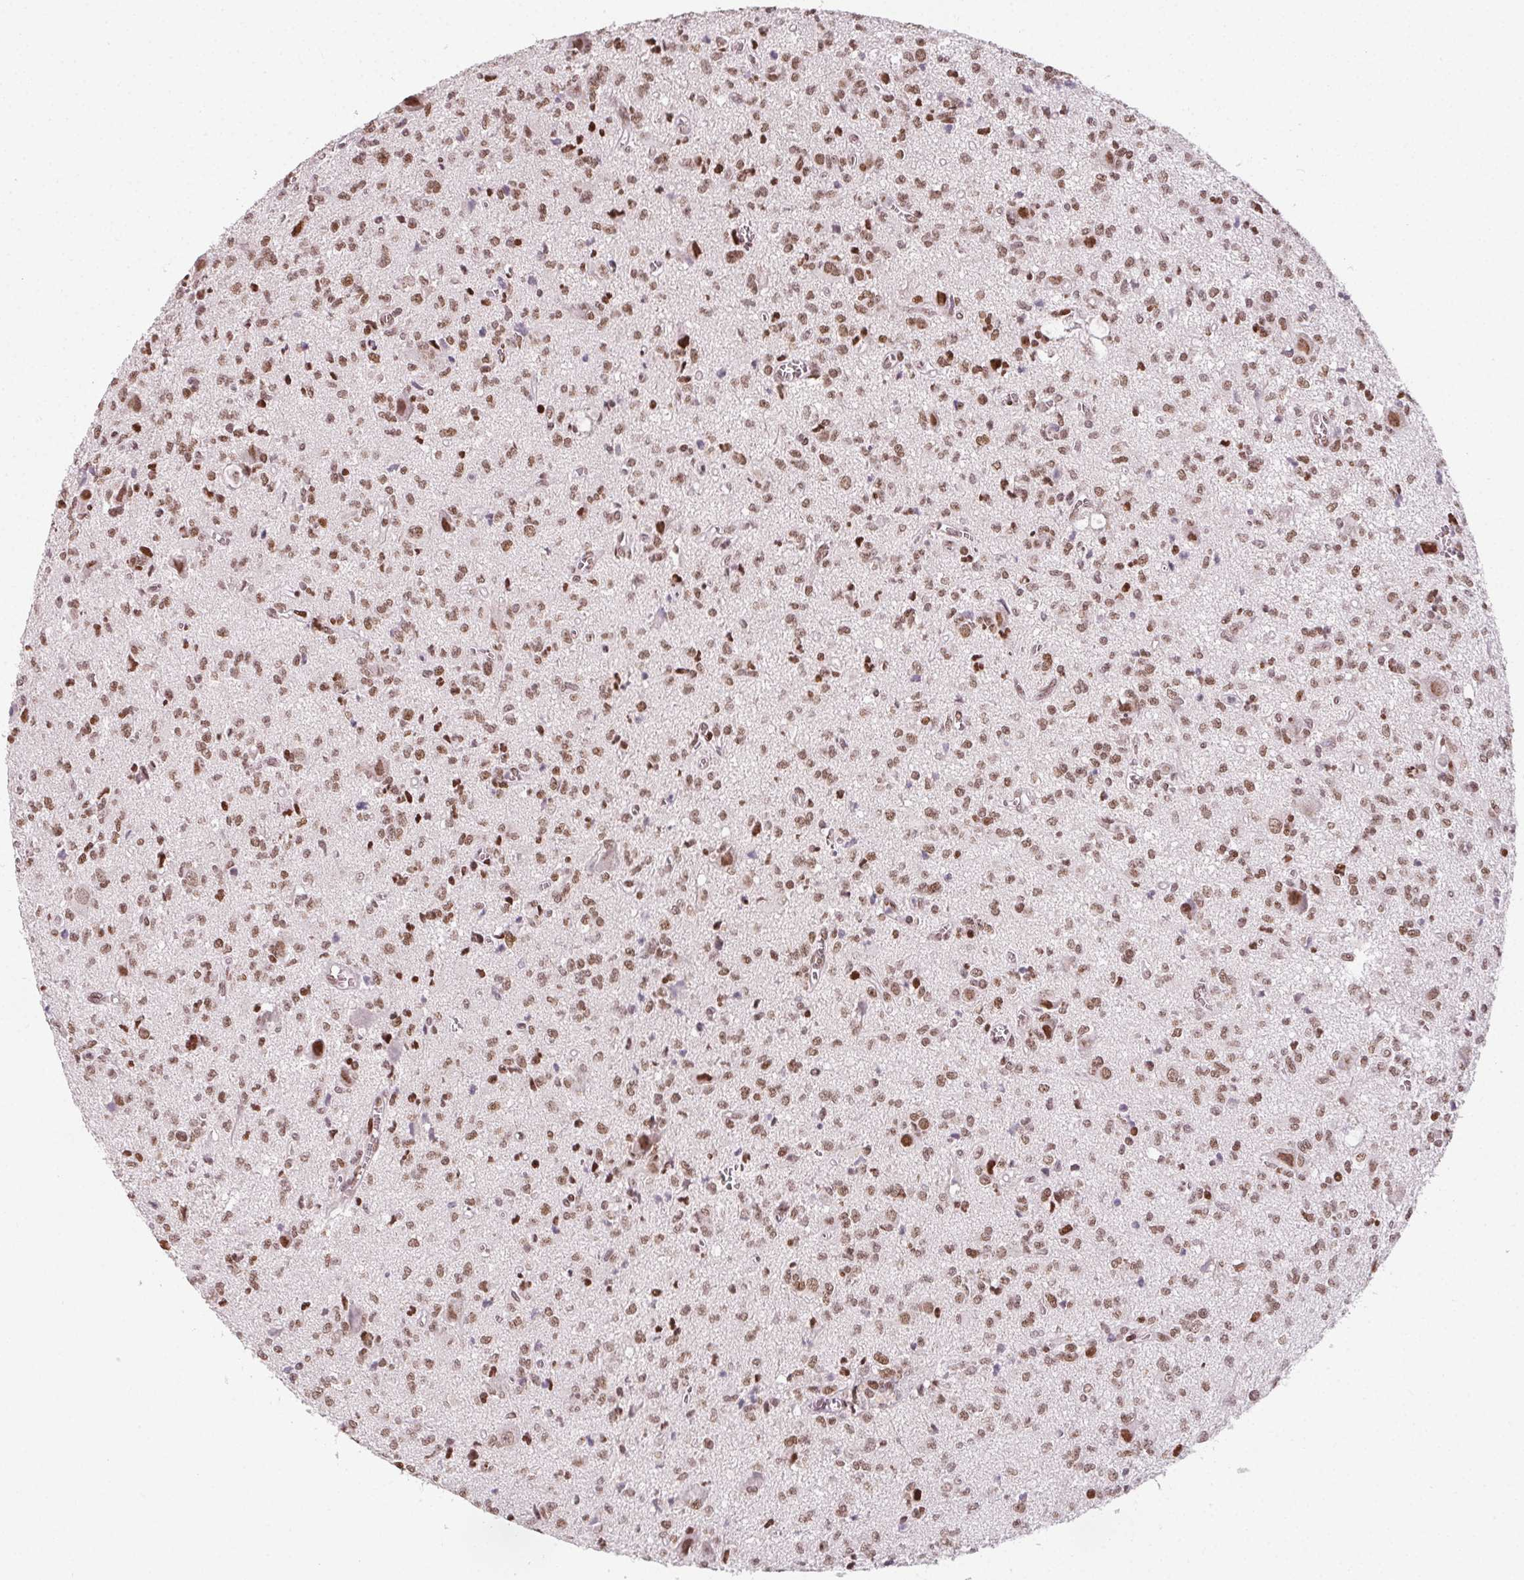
{"staining": {"intensity": "moderate", "quantity": ">75%", "location": "nuclear"}, "tissue": "glioma", "cell_type": "Tumor cells", "image_type": "cancer", "snomed": [{"axis": "morphology", "description": "Glioma, malignant, Low grade"}, {"axis": "topography", "description": "Brain"}], "caption": "Moderate nuclear expression for a protein is present in about >75% of tumor cells of glioma using IHC.", "gene": "KMT2A", "patient": {"sex": "male", "age": 64}}